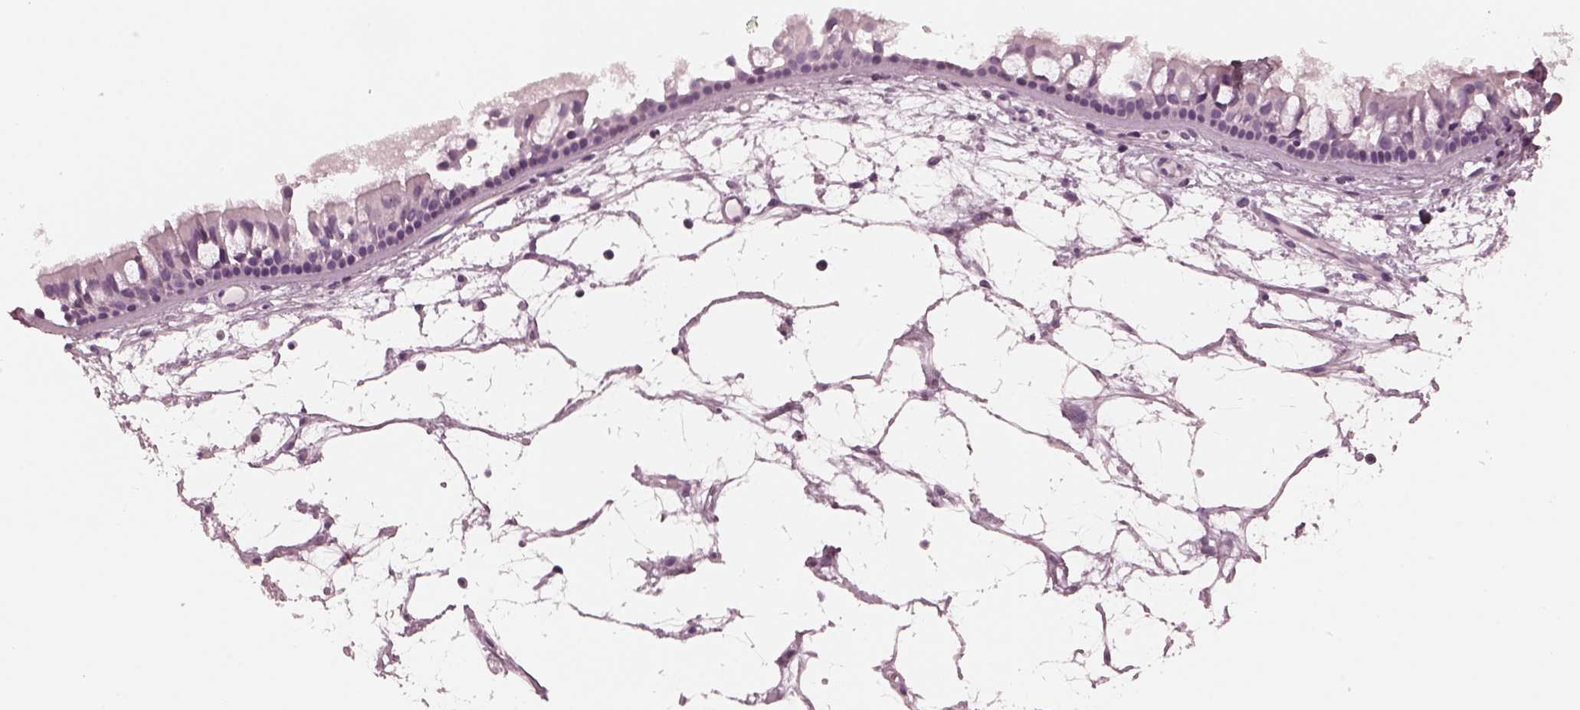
{"staining": {"intensity": "negative", "quantity": "none", "location": "none"}, "tissue": "nasopharynx", "cell_type": "Respiratory epithelial cells", "image_type": "normal", "snomed": [{"axis": "morphology", "description": "Normal tissue, NOS"}, {"axis": "topography", "description": "Nasopharynx"}], "caption": "High magnification brightfield microscopy of normal nasopharynx stained with DAB (brown) and counterstained with hematoxylin (blue): respiratory epithelial cells show no significant expression.", "gene": "FABP9", "patient": {"sex": "female", "age": 68}}